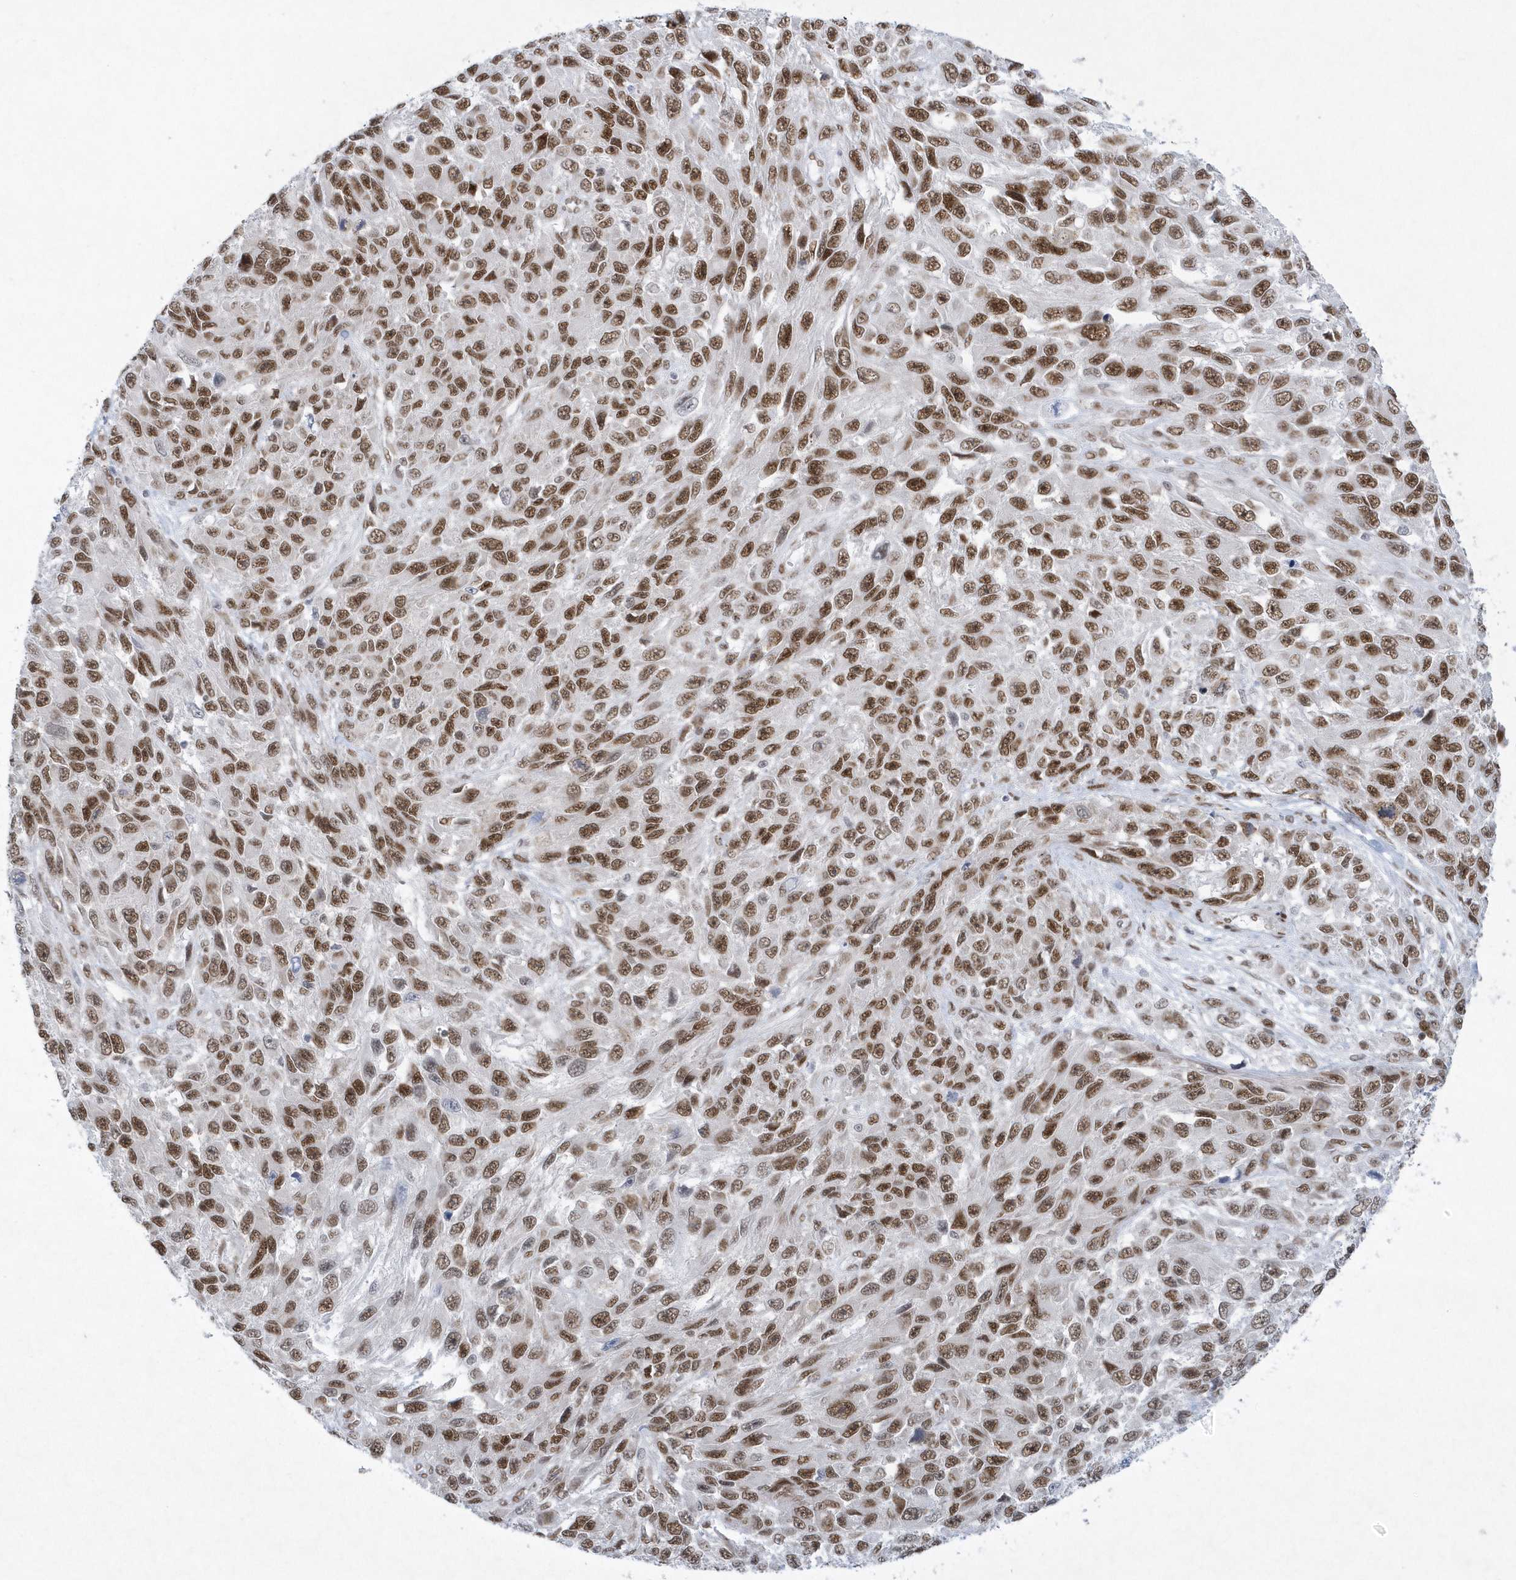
{"staining": {"intensity": "moderate", "quantity": ">75%", "location": "nuclear"}, "tissue": "melanoma", "cell_type": "Tumor cells", "image_type": "cancer", "snomed": [{"axis": "morphology", "description": "Malignant melanoma, NOS"}, {"axis": "topography", "description": "Skin"}], "caption": "Brown immunohistochemical staining in melanoma shows moderate nuclear staining in about >75% of tumor cells. (Stains: DAB (3,3'-diaminobenzidine) in brown, nuclei in blue, Microscopy: brightfield microscopy at high magnification).", "gene": "DCLRE1A", "patient": {"sex": "female", "age": 96}}